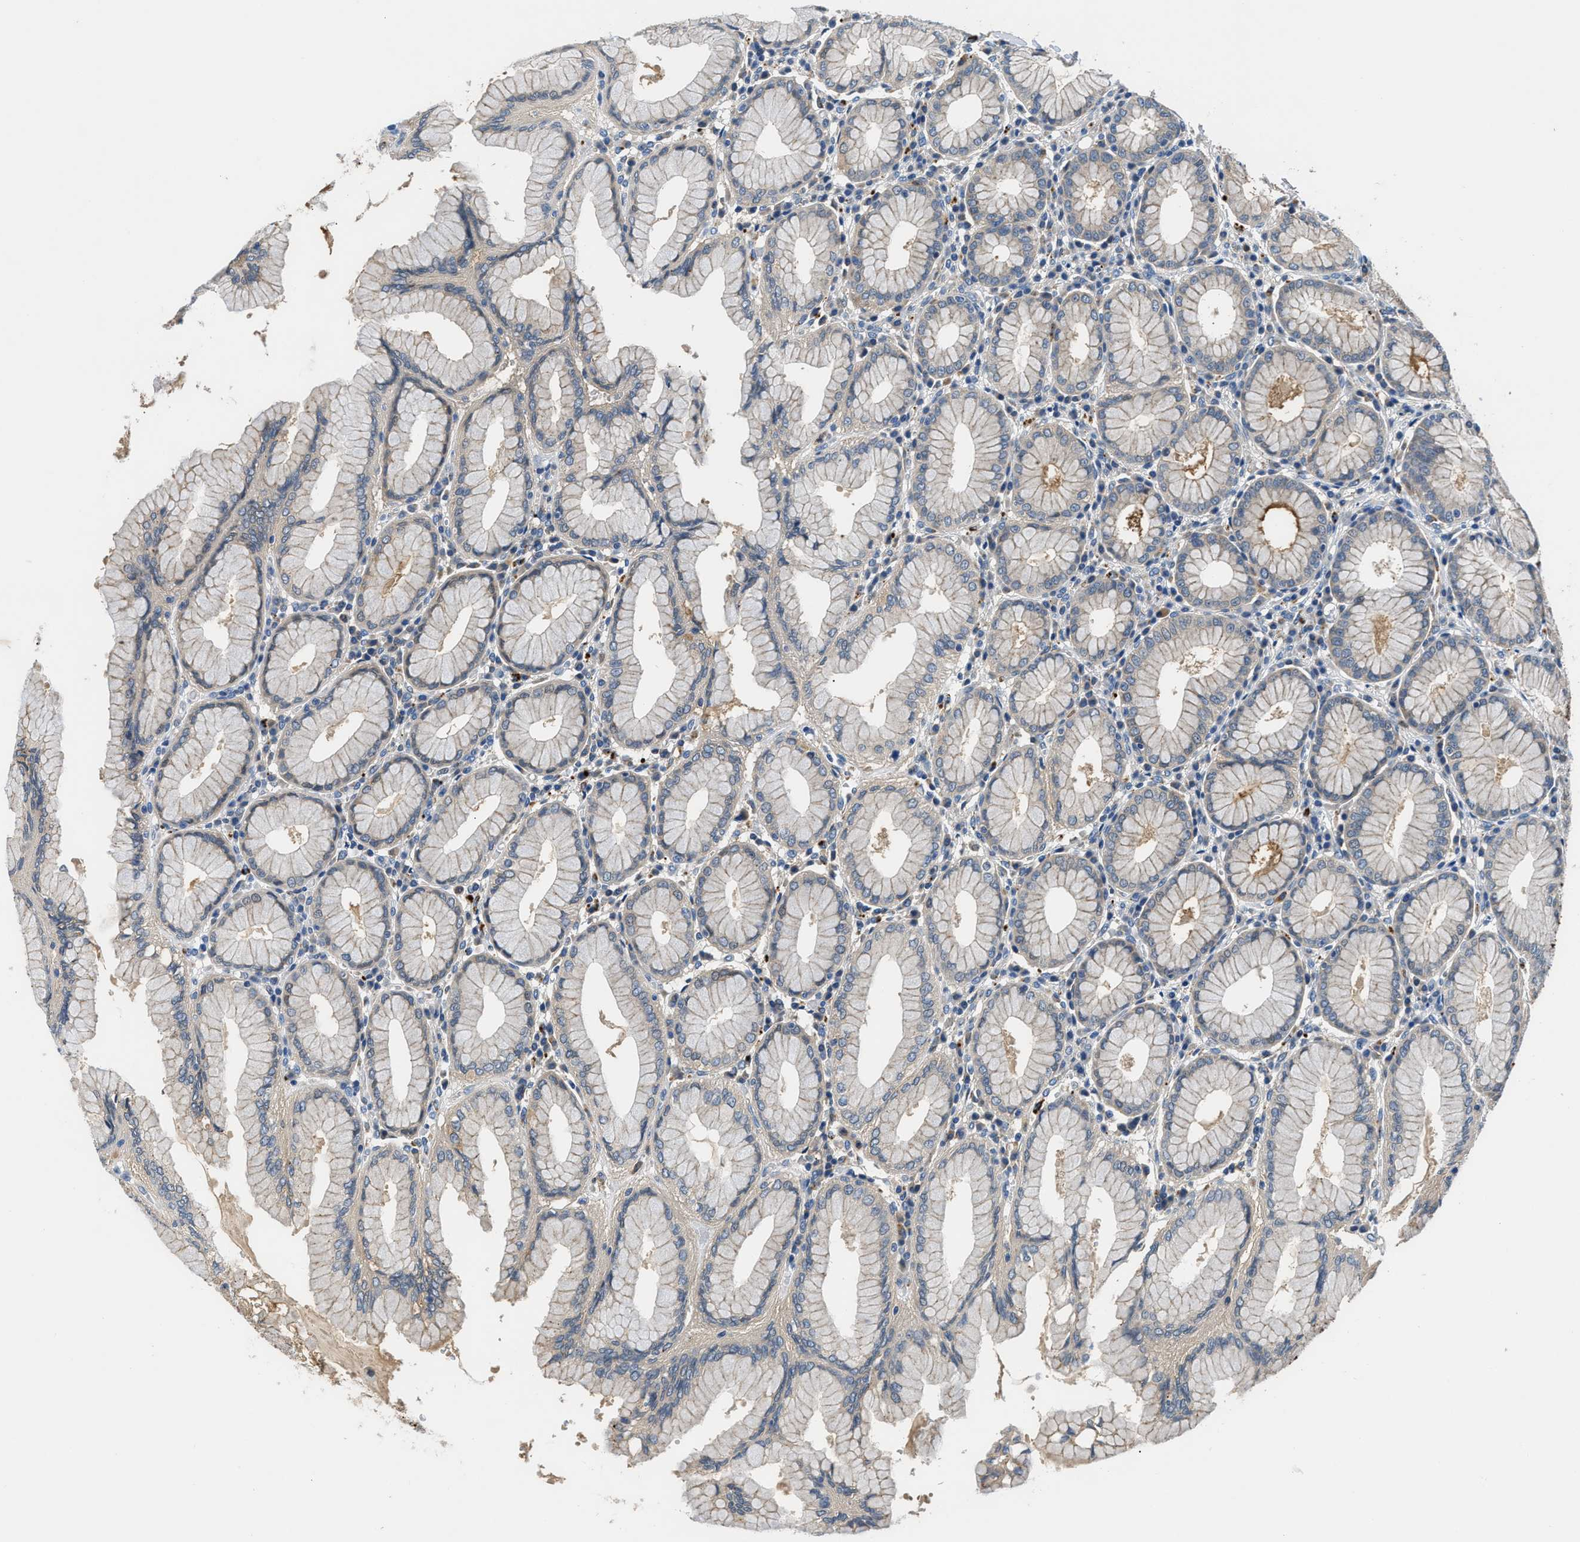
{"staining": {"intensity": "strong", "quantity": "25%-75%", "location": "cytoplasmic/membranous"}, "tissue": "stomach", "cell_type": "Glandular cells", "image_type": "normal", "snomed": [{"axis": "morphology", "description": "Normal tissue, NOS"}, {"axis": "topography", "description": "Stomach"}, {"axis": "topography", "description": "Stomach, lower"}], "caption": "High-power microscopy captured an IHC micrograph of normal stomach, revealing strong cytoplasmic/membranous expression in approximately 25%-75% of glandular cells.", "gene": "ADGRE3", "patient": {"sex": "female", "age": 56}}